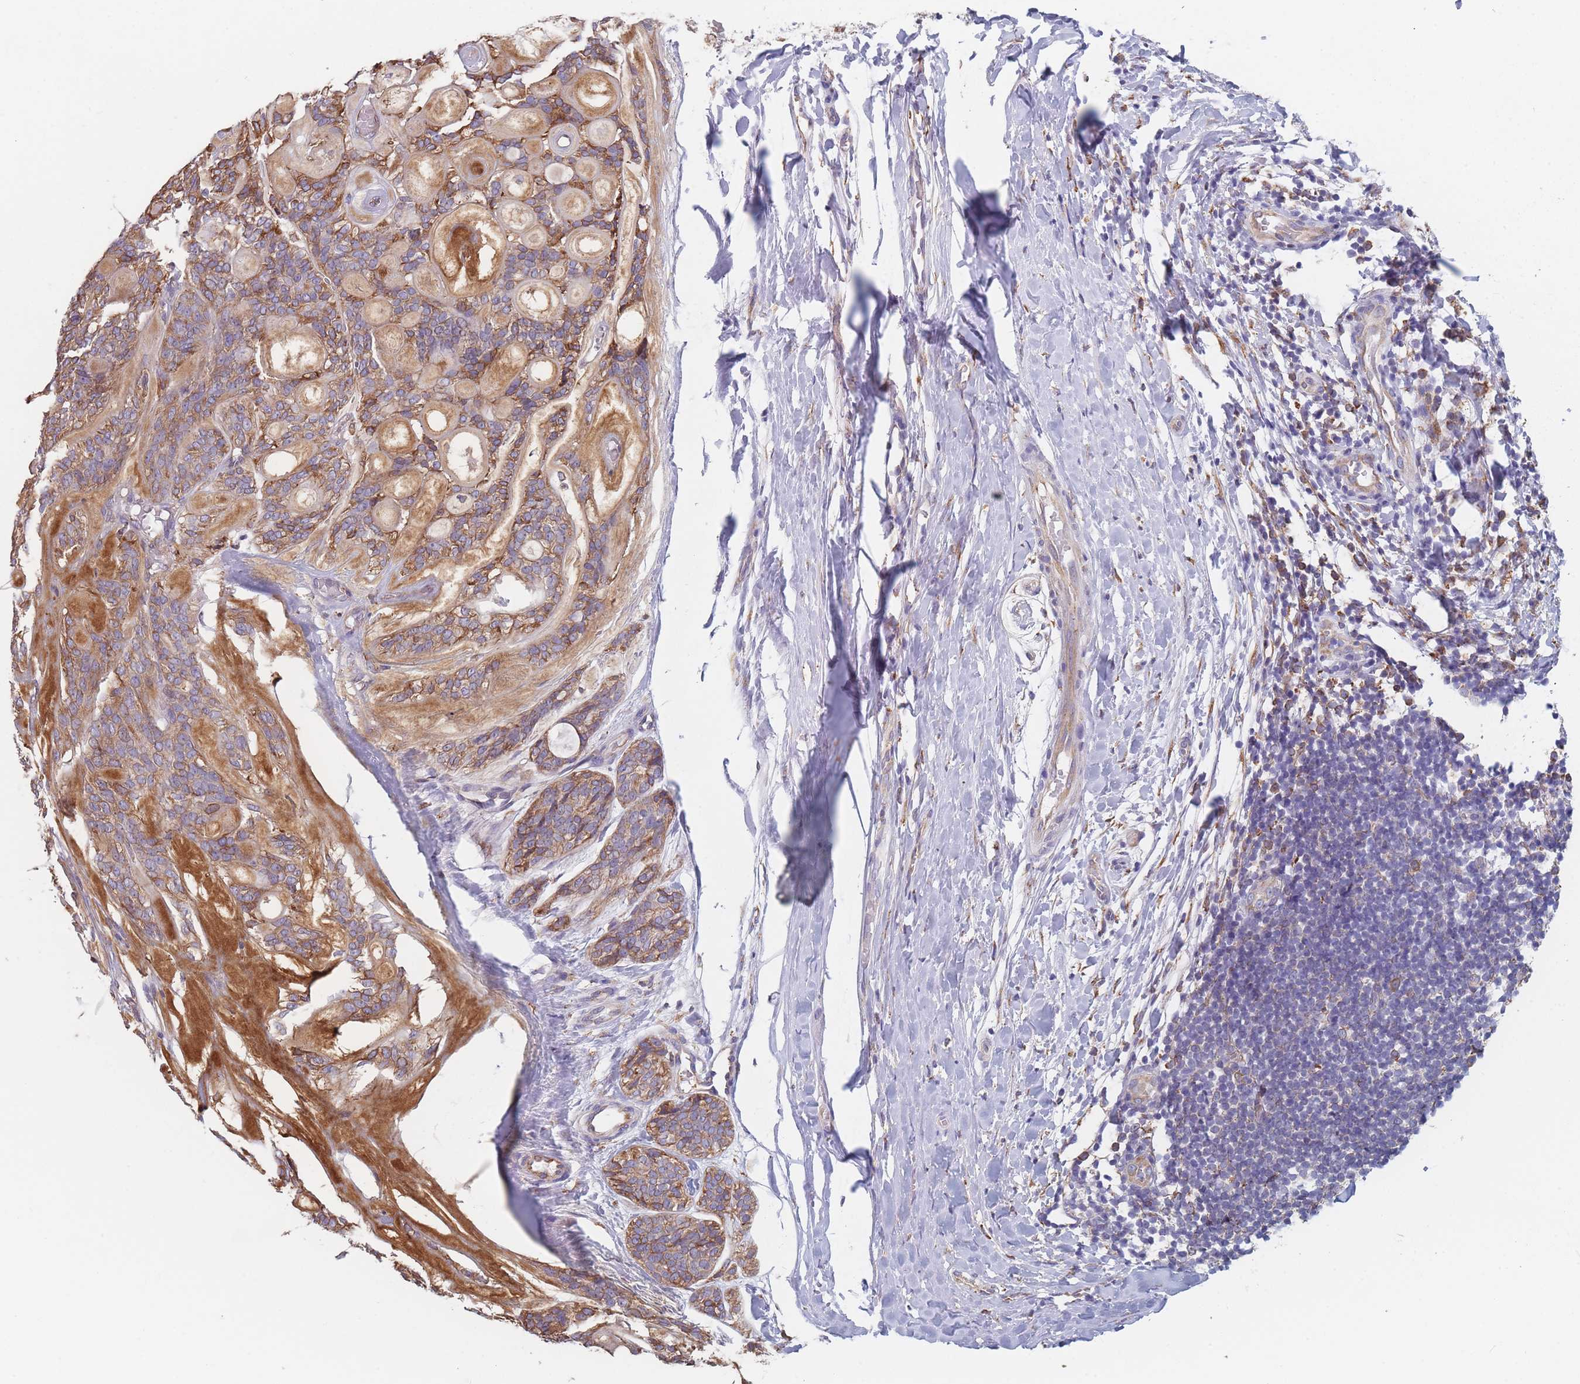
{"staining": {"intensity": "moderate", "quantity": "25%-75%", "location": "cytoplasmic/membranous"}, "tissue": "head and neck cancer", "cell_type": "Tumor cells", "image_type": "cancer", "snomed": [{"axis": "morphology", "description": "Adenocarcinoma, NOS"}, {"axis": "topography", "description": "Head-Neck"}], "caption": "Brown immunohistochemical staining in head and neck adenocarcinoma reveals moderate cytoplasmic/membranous staining in about 25%-75% of tumor cells.", "gene": "OR7C2", "patient": {"sex": "male", "age": 66}}